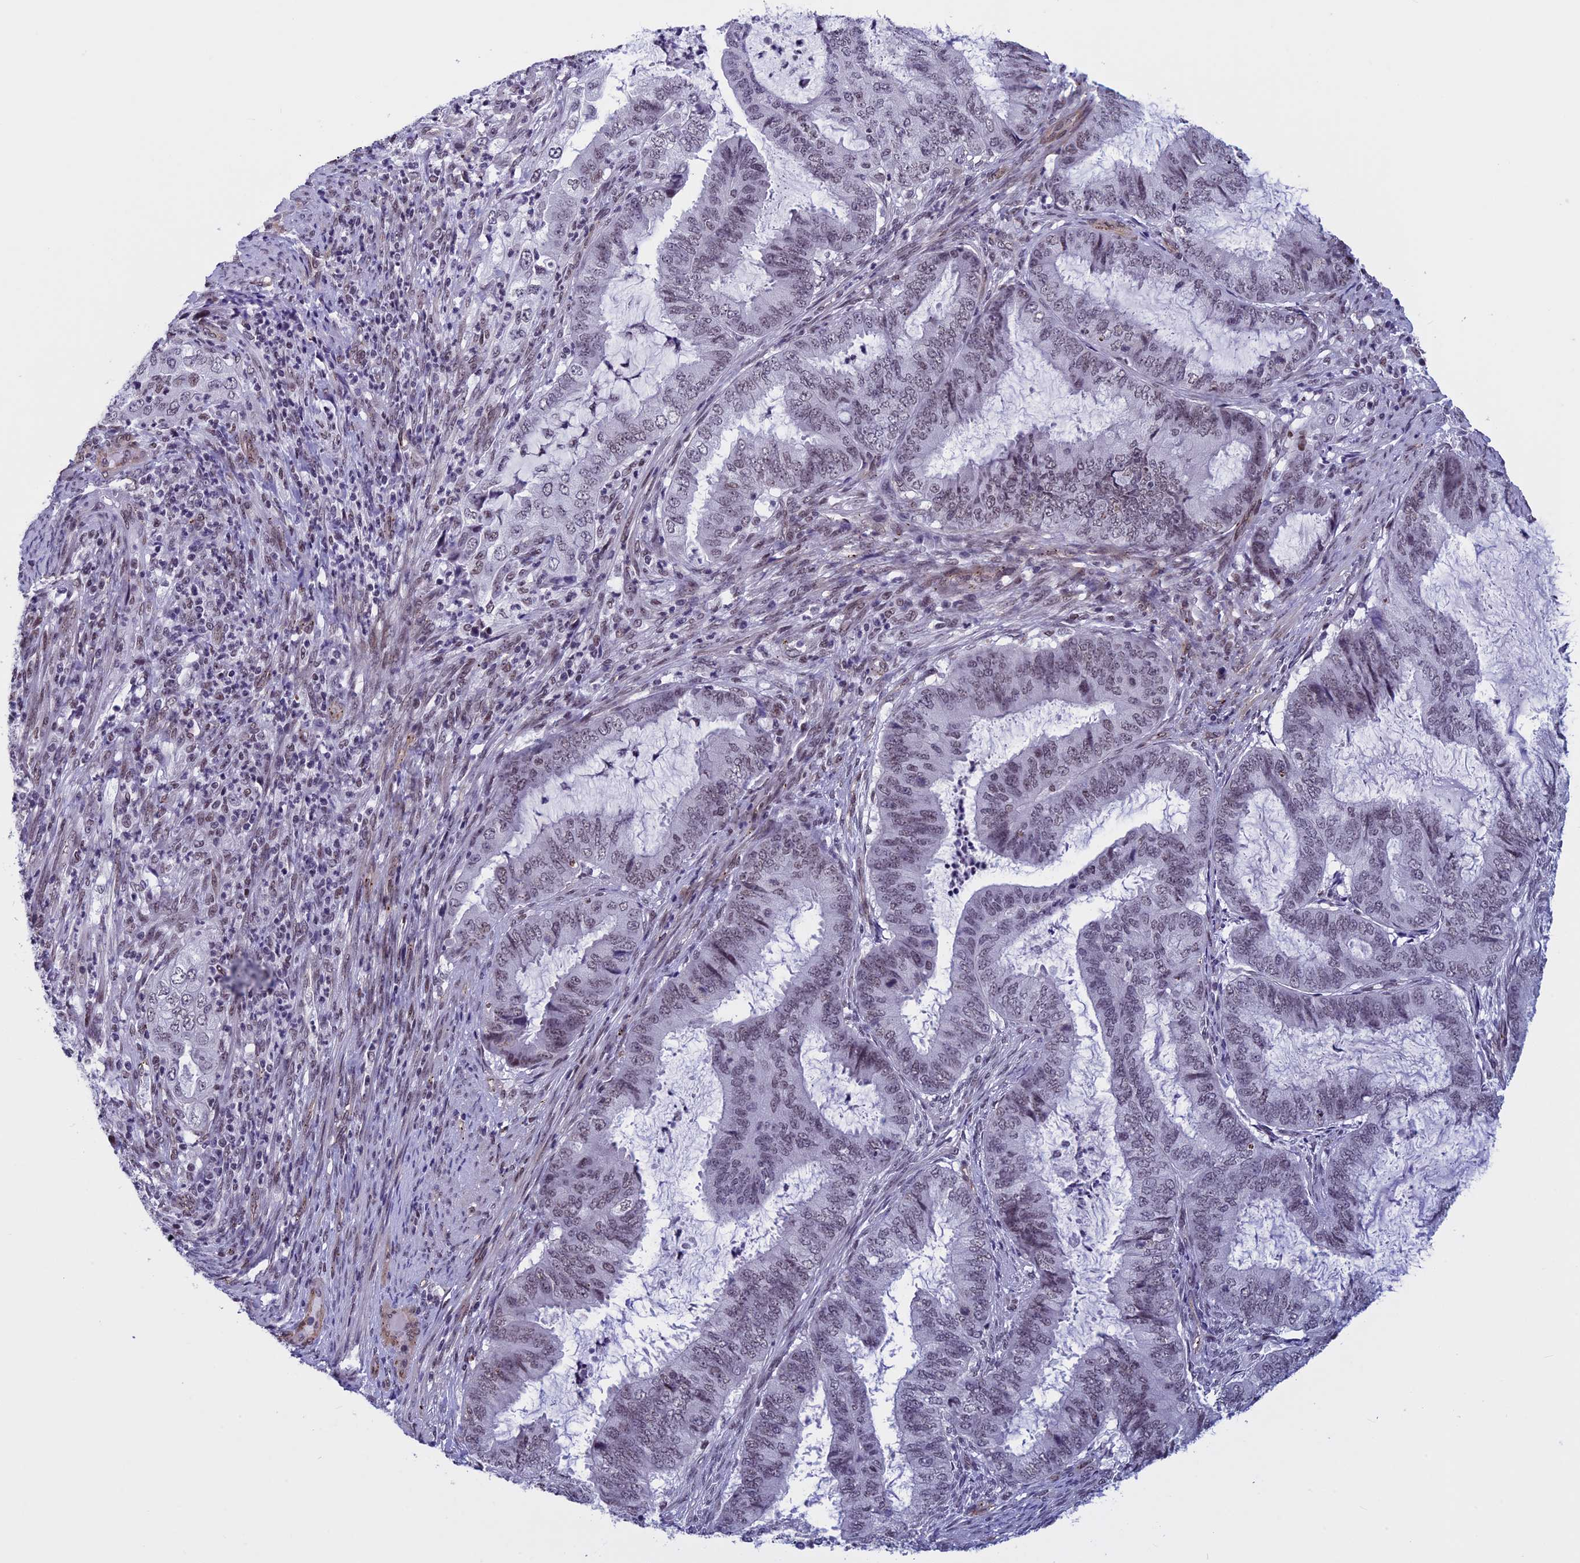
{"staining": {"intensity": "moderate", "quantity": "25%-75%", "location": "nuclear"}, "tissue": "endometrial cancer", "cell_type": "Tumor cells", "image_type": "cancer", "snomed": [{"axis": "morphology", "description": "Adenocarcinoma, NOS"}, {"axis": "topography", "description": "Endometrium"}], "caption": "Protein expression analysis of adenocarcinoma (endometrial) demonstrates moderate nuclear staining in about 25%-75% of tumor cells. Nuclei are stained in blue.", "gene": "NIPBL", "patient": {"sex": "female", "age": 51}}